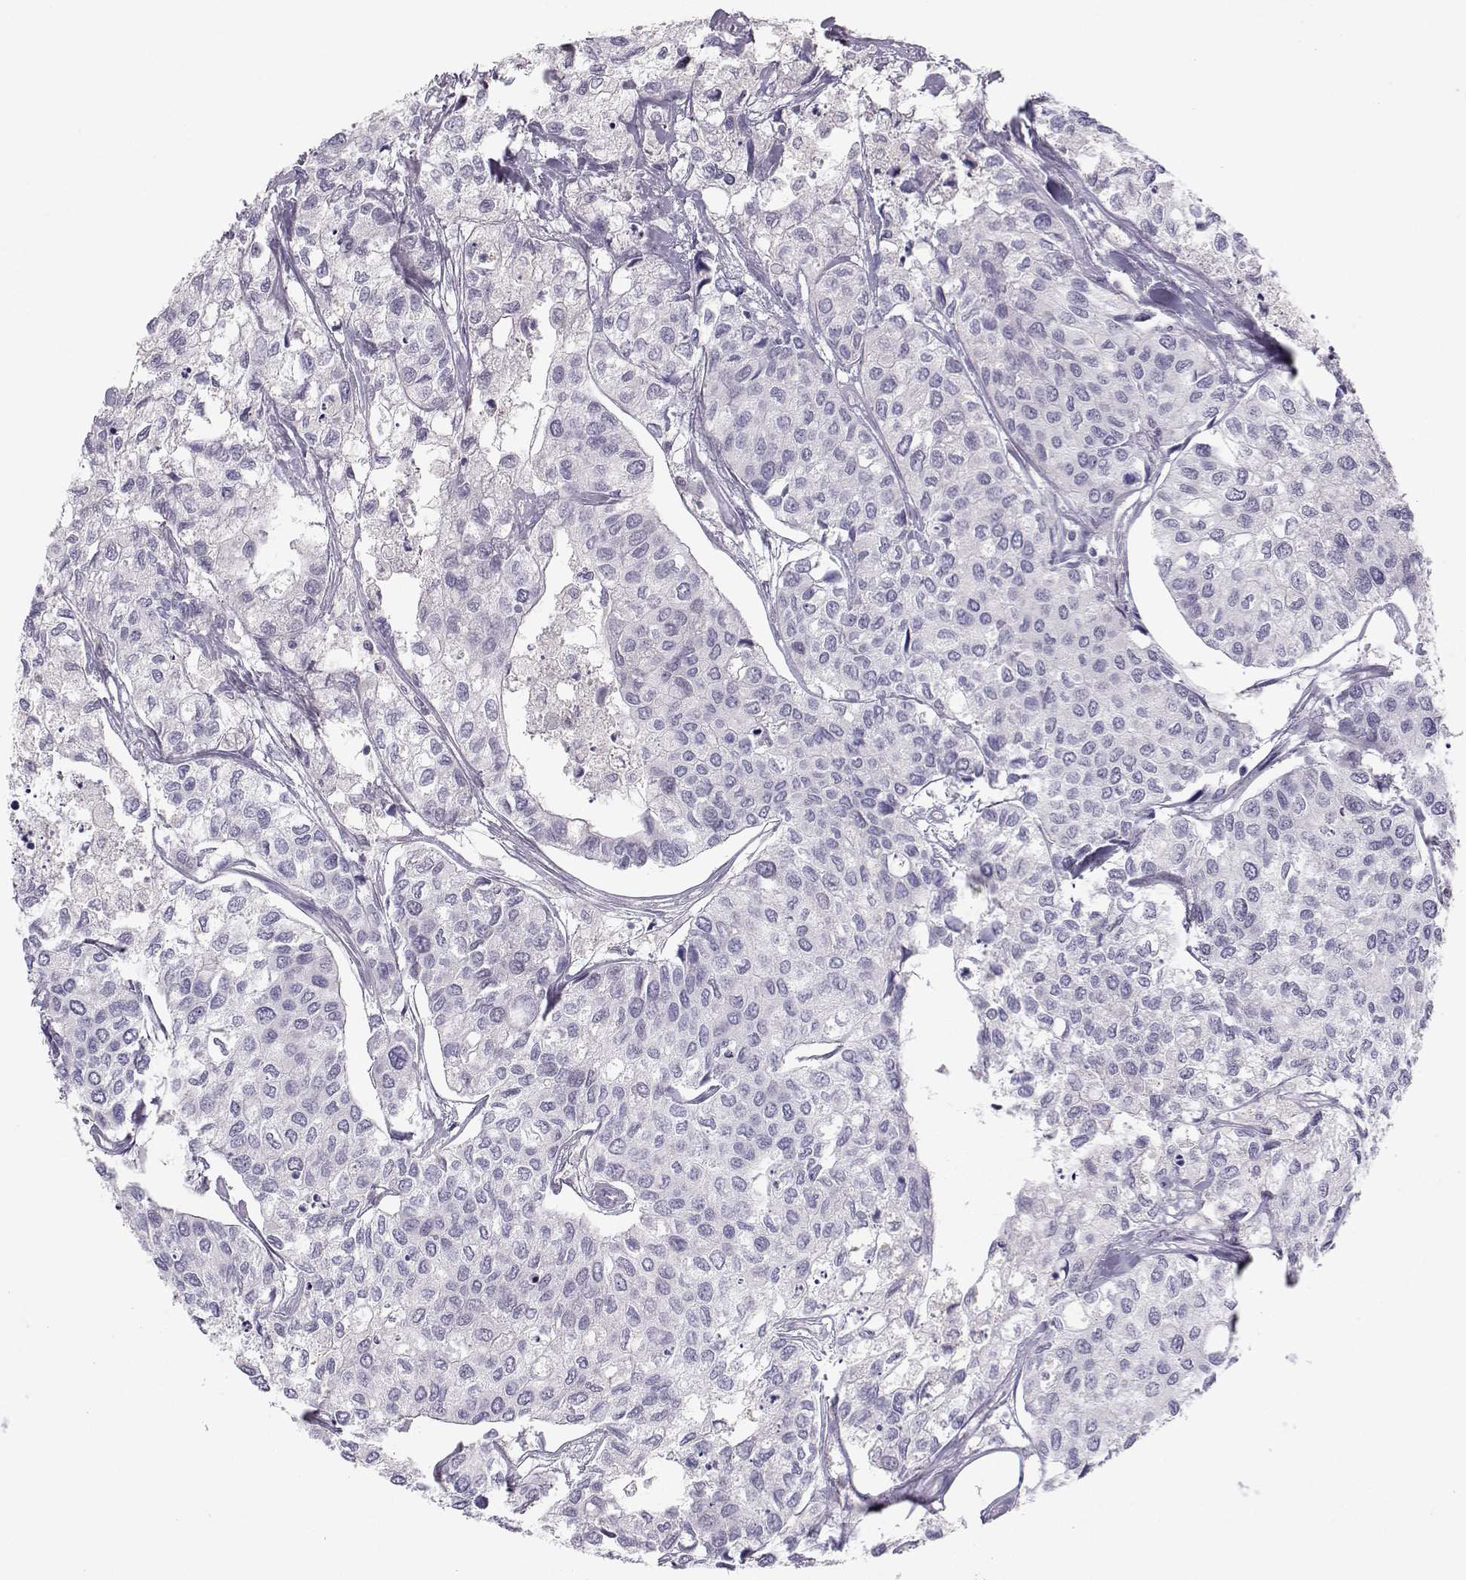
{"staining": {"intensity": "negative", "quantity": "none", "location": "none"}, "tissue": "urothelial cancer", "cell_type": "Tumor cells", "image_type": "cancer", "snomed": [{"axis": "morphology", "description": "Urothelial carcinoma, High grade"}, {"axis": "topography", "description": "Urinary bladder"}], "caption": "A high-resolution photomicrograph shows IHC staining of high-grade urothelial carcinoma, which shows no significant staining in tumor cells. The staining was performed using DAB (3,3'-diaminobenzidine) to visualize the protein expression in brown, while the nuclei were stained in blue with hematoxylin (Magnification: 20x).", "gene": "MROH7", "patient": {"sex": "male", "age": 73}}